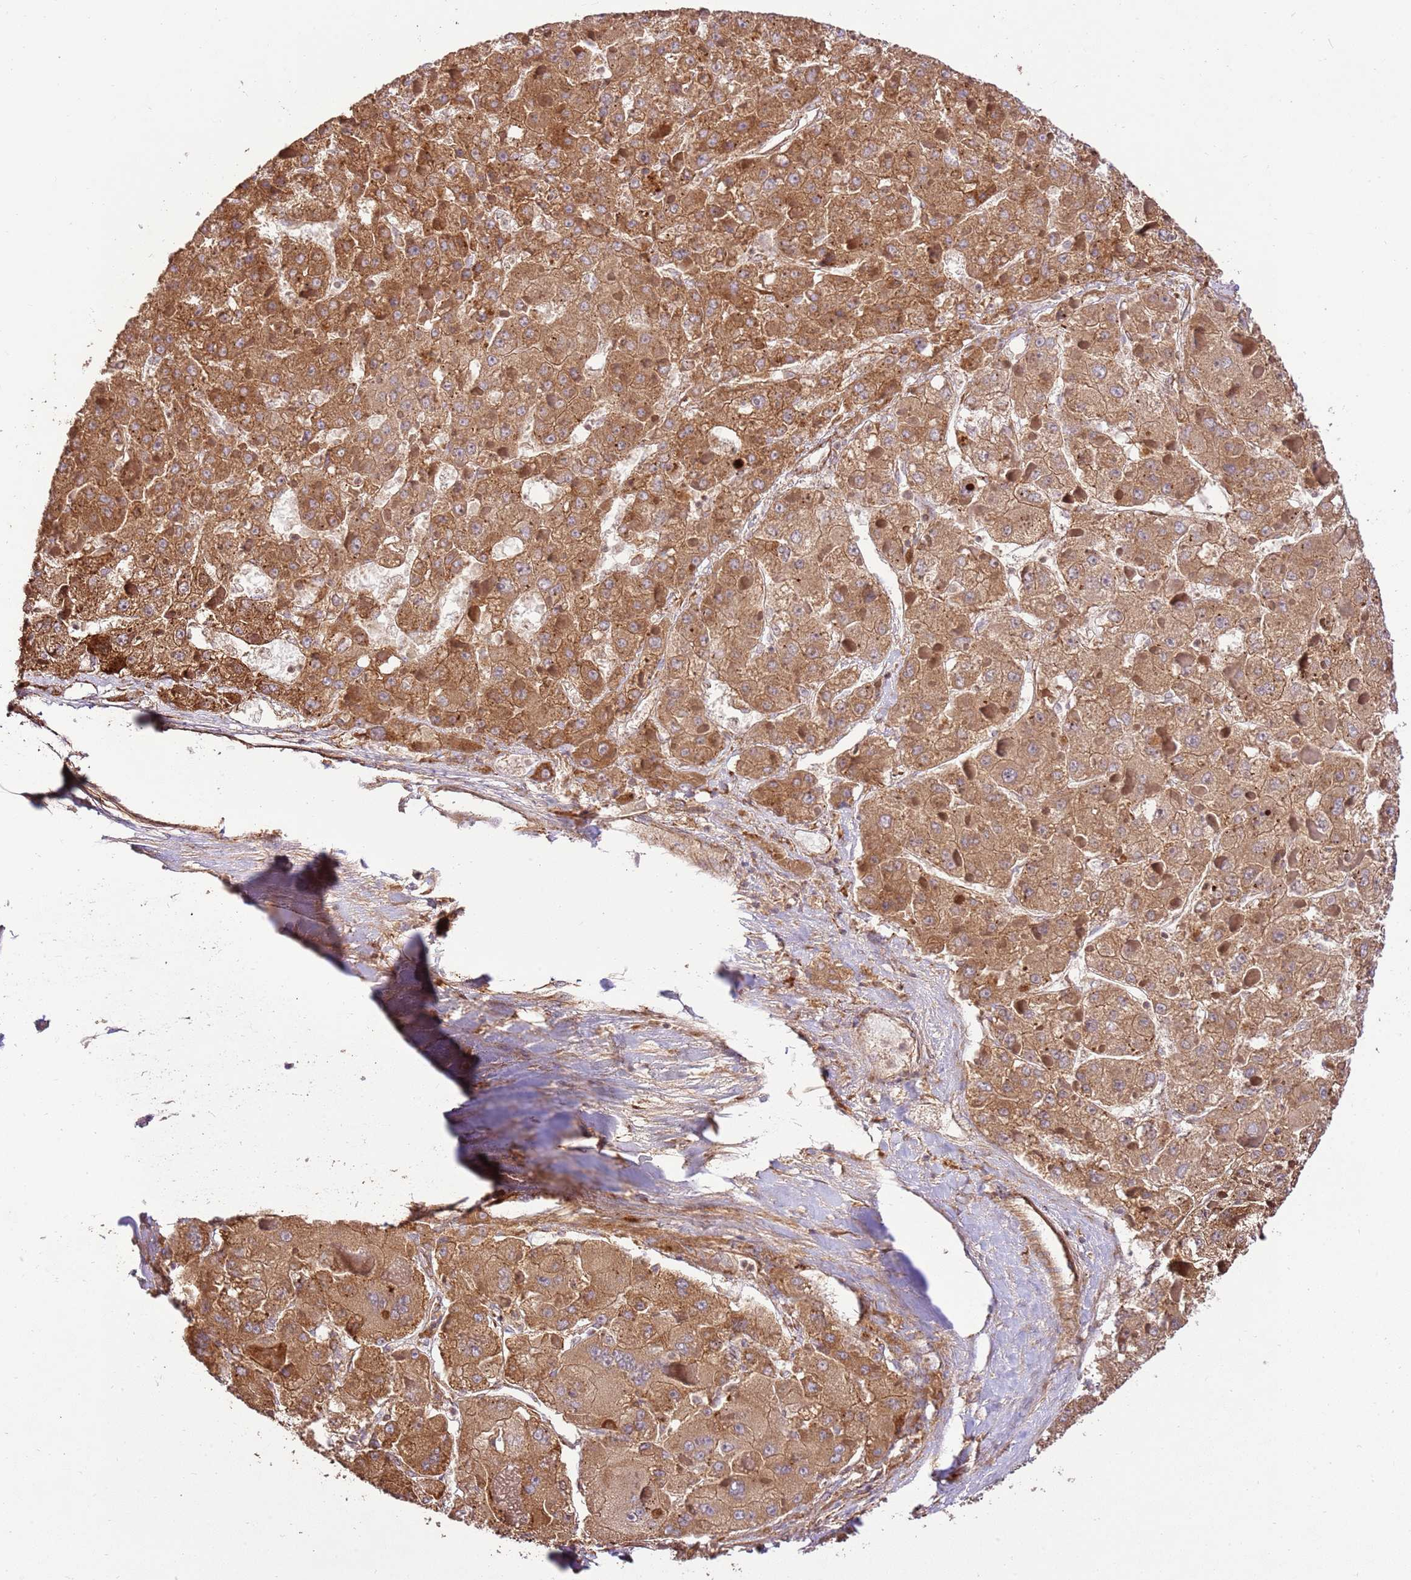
{"staining": {"intensity": "moderate", "quantity": ">75%", "location": "cytoplasmic/membranous"}, "tissue": "liver cancer", "cell_type": "Tumor cells", "image_type": "cancer", "snomed": [{"axis": "morphology", "description": "Carcinoma, Hepatocellular, NOS"}, {"axis": "topography", "description": "Liver"}], "caption": "Immunohistochemical staining of human liver hepatocellular carcinoma displays medium levels of moderate cytoplasmic/membranous staining in approximately >75% of tumor cells.", "gene": "SPATA2L", "patient": {"sex": "female", "age": 73}}